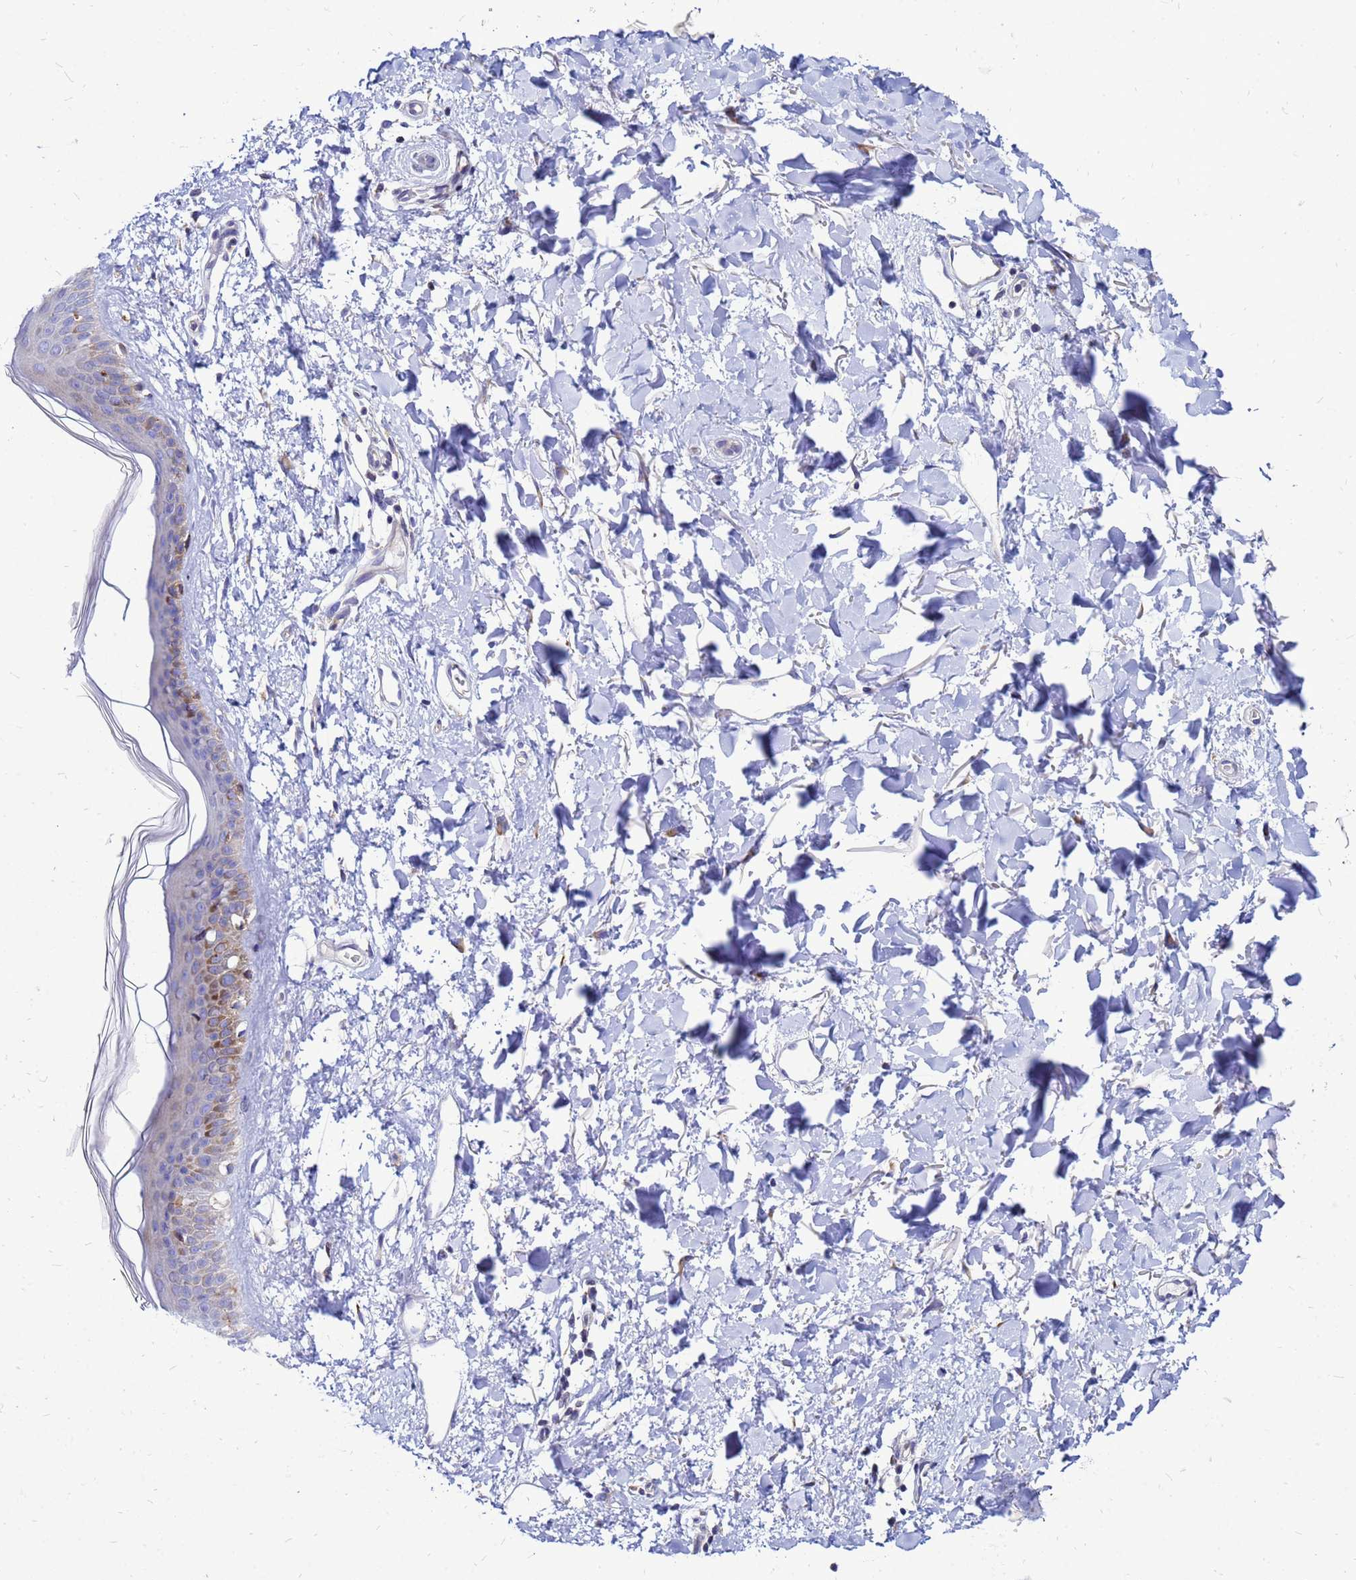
{"staining": {"intensity": "negative", "quantity": "none", "location": "none"}, "tissue": "skin", "cell_type": "Fibroblasts", "image_type": "normal", "snomed": [{"axis": "morphology", "description": "Normal tissue, NOS"}, {"axis": "topography", "description": "Skin"}], "caption": "This image is of benign skin stained with immunohistochemistry to label a protein in brown with the nuclei are counter-stained blue. There is no staining in fibroblasts. The staining is performed using DAB (3,3'-diaminobenzidine) brown chromogen with nuclei counter-stained in using hematoxylin.", "gene": "FHIP1A", "patient": {"sex": "female", "age": 58}}